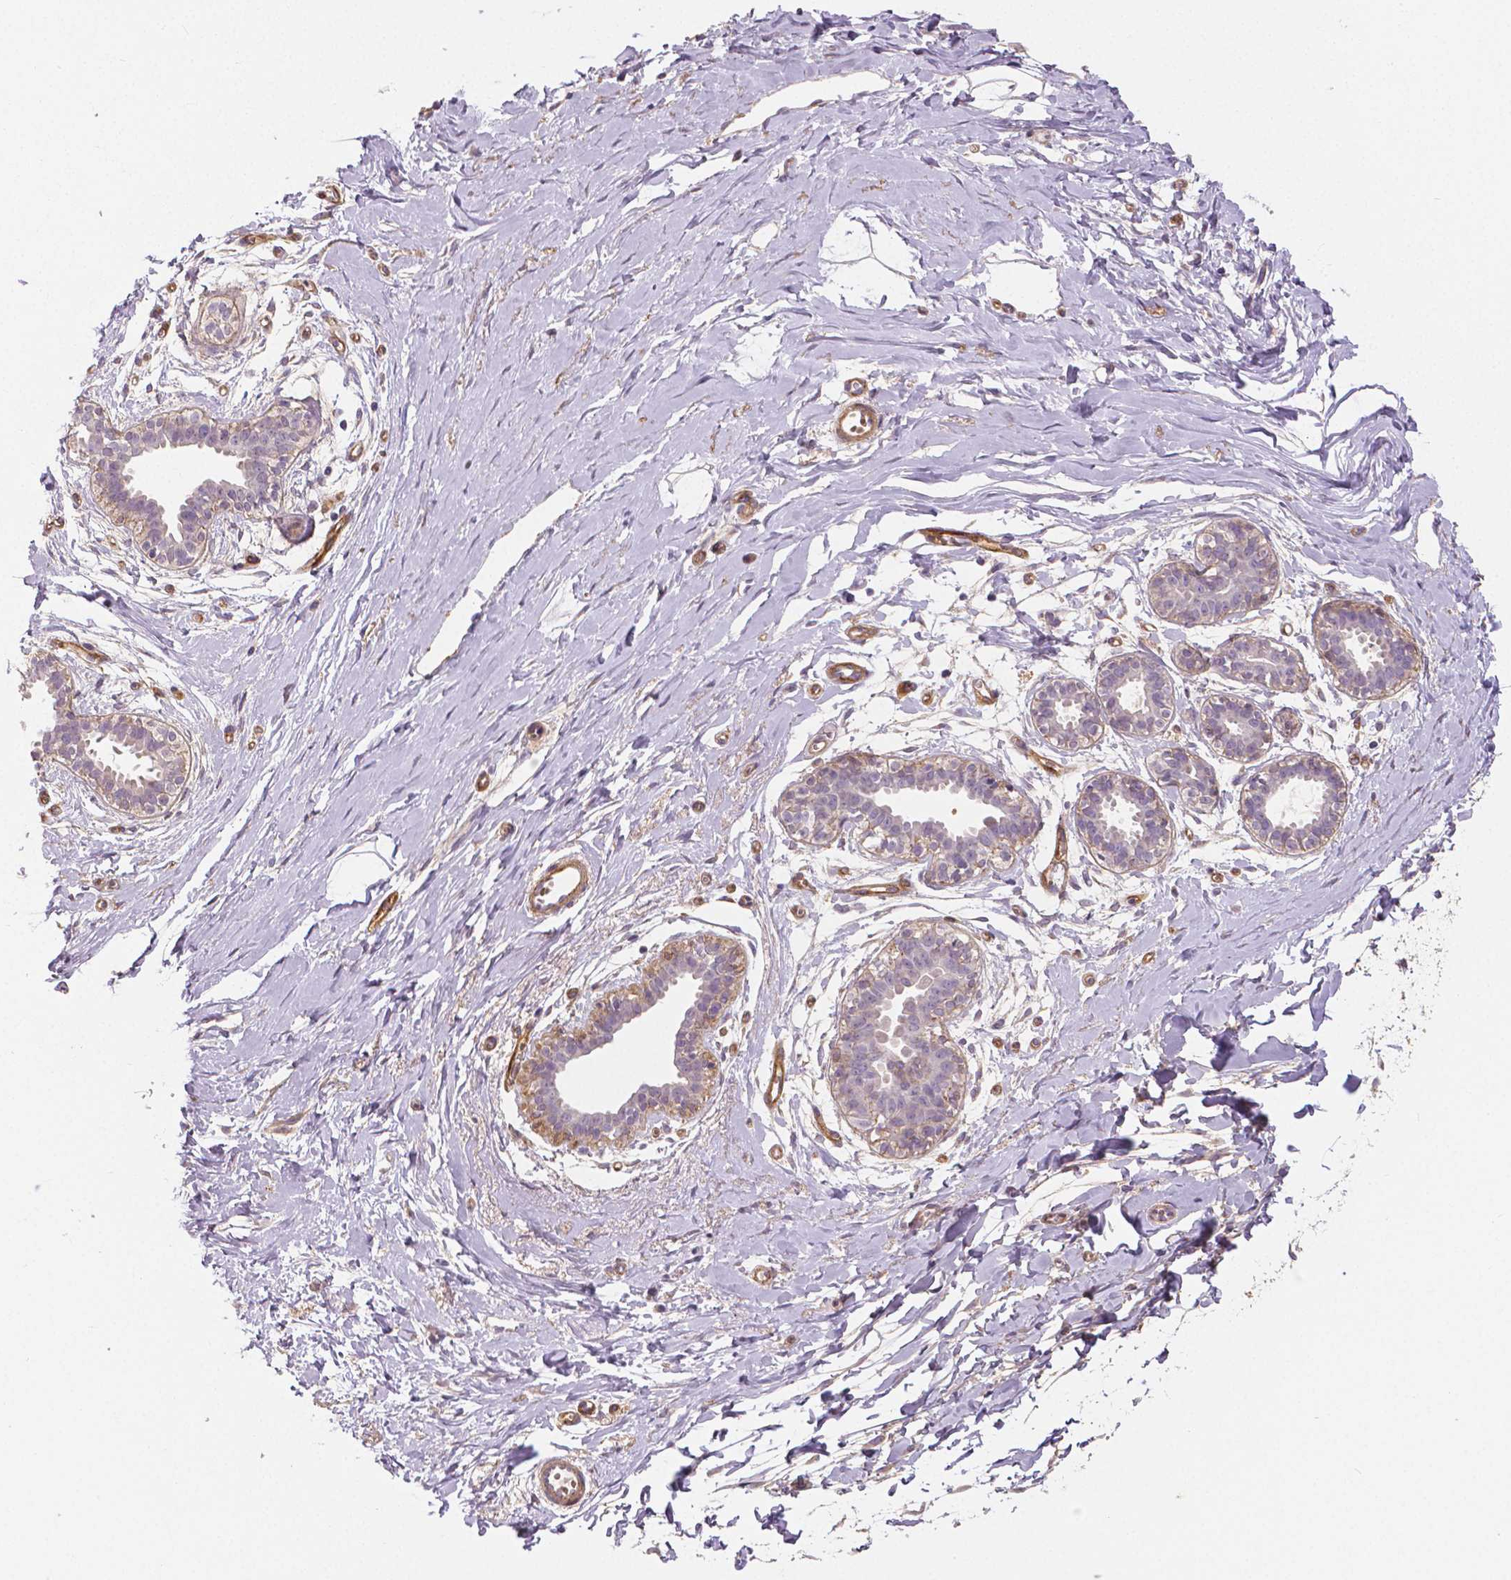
{"staining": {"intensity": "negative", "quantity": "none", "location": "none"}, "tissue": "breast", "cell_type": "Adipocytes", "image_type": "normal", "snomed": [{"axis": "morphology", "description": "Normal tissue, NOS"}, {"axis": "topography", "description": "Breast"}], "caption": "Adipocytes are negative for protein expression in unremarkable human breast. (DAB IHC, high magnification).", "gene": "FLT1", "patient": {"sex": "female", "age": 49}}